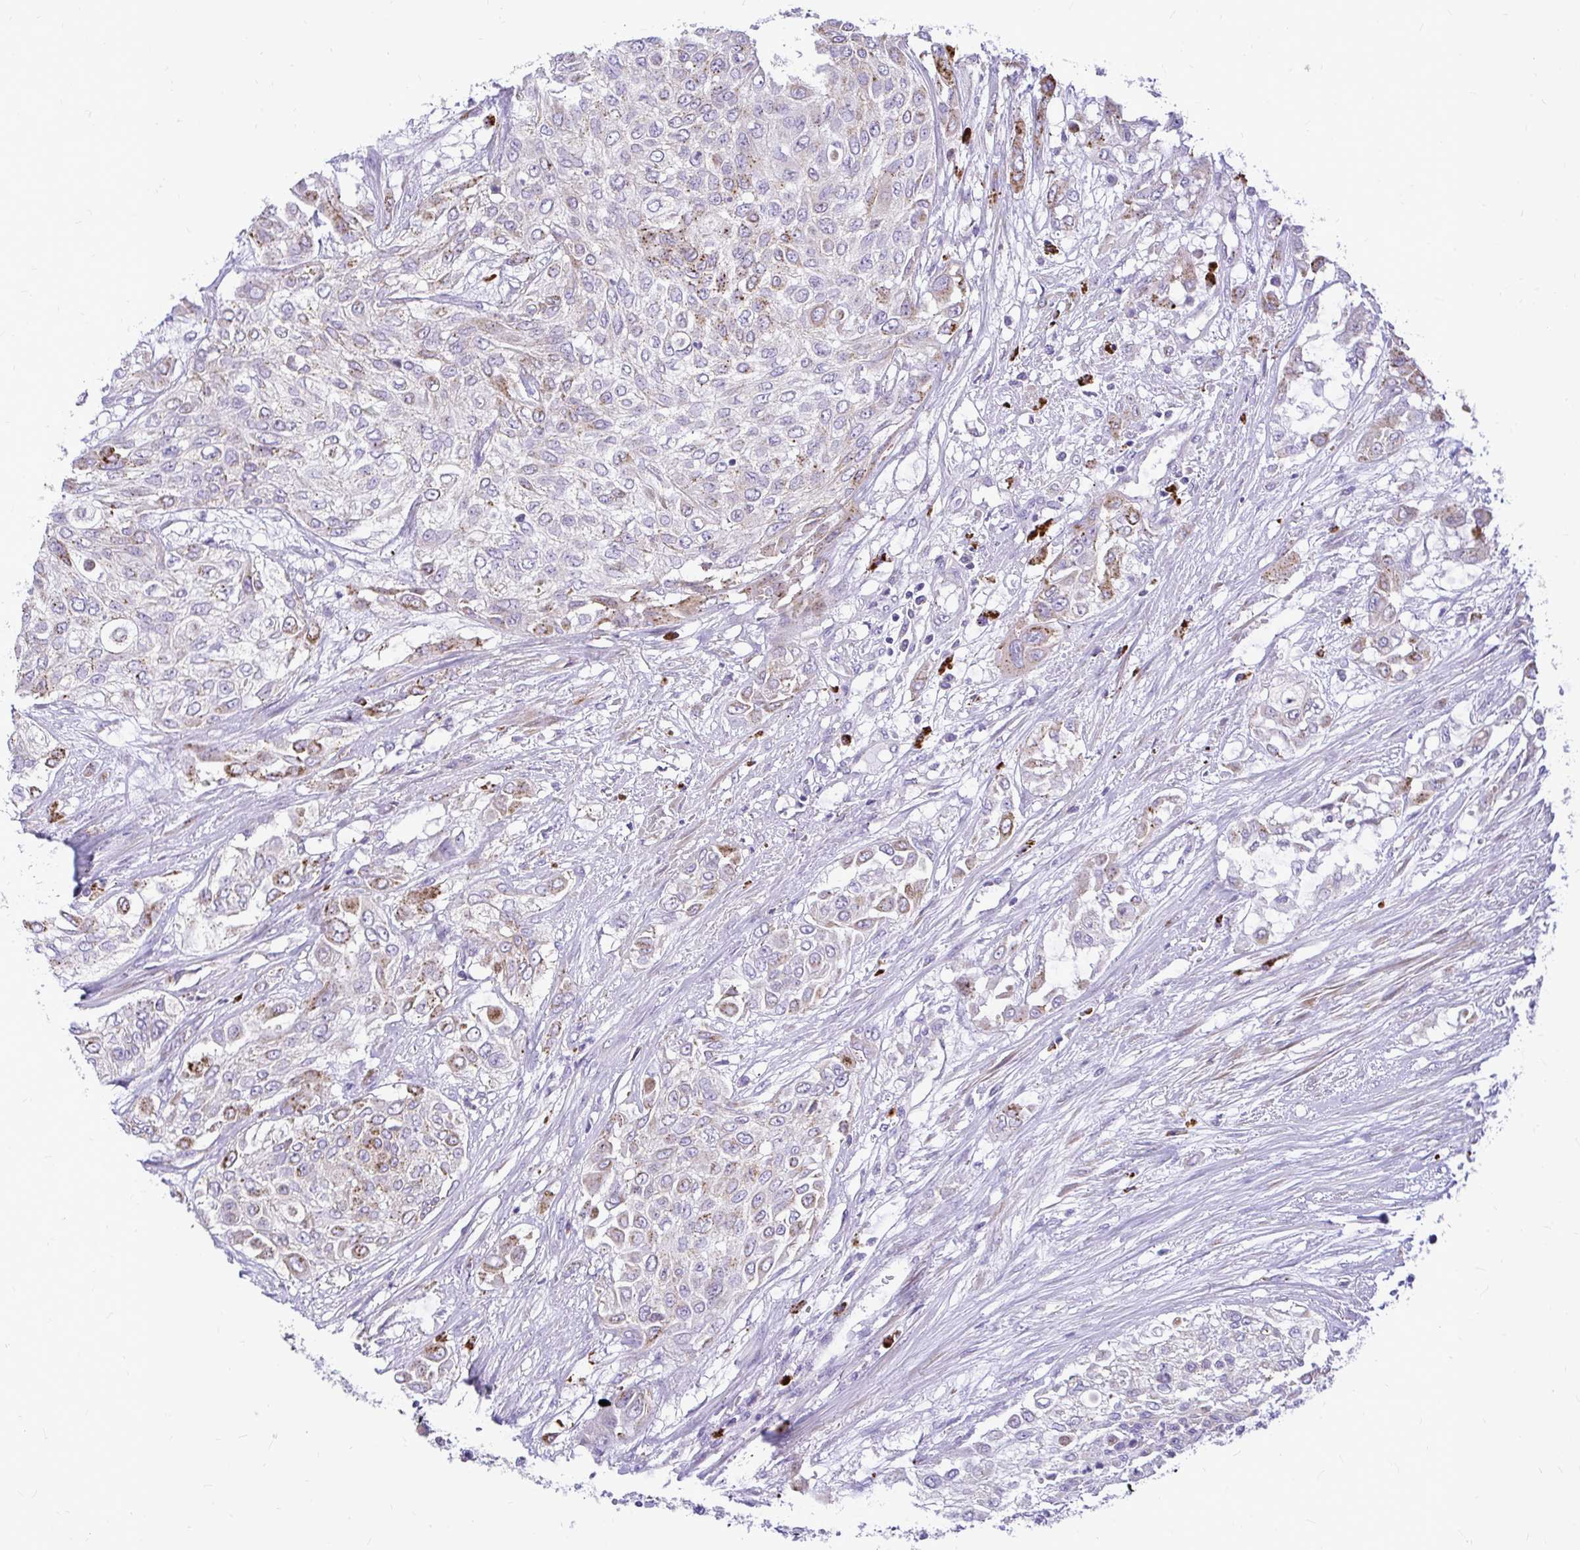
{"staining": {"intensity": "weak", "quantity": "<25%", "location": "cytoplasmic/membranous"}, "tissue": "urothelial cancer", "cell_type": "Tumor cells", "image_type": "cancer", "snomed": [{"axis": "morphology", "description": "Urothelial carcinoma, High grade"}, {"axis": "topography", "description": "Urinary bladder"}], "caption": "Immunohistochemistry of urothelial carcinoma (high-grade) reveals no expression in tumor cells.", "gene": "PKN3", "patient": {"sex": "male", "age": 57}}